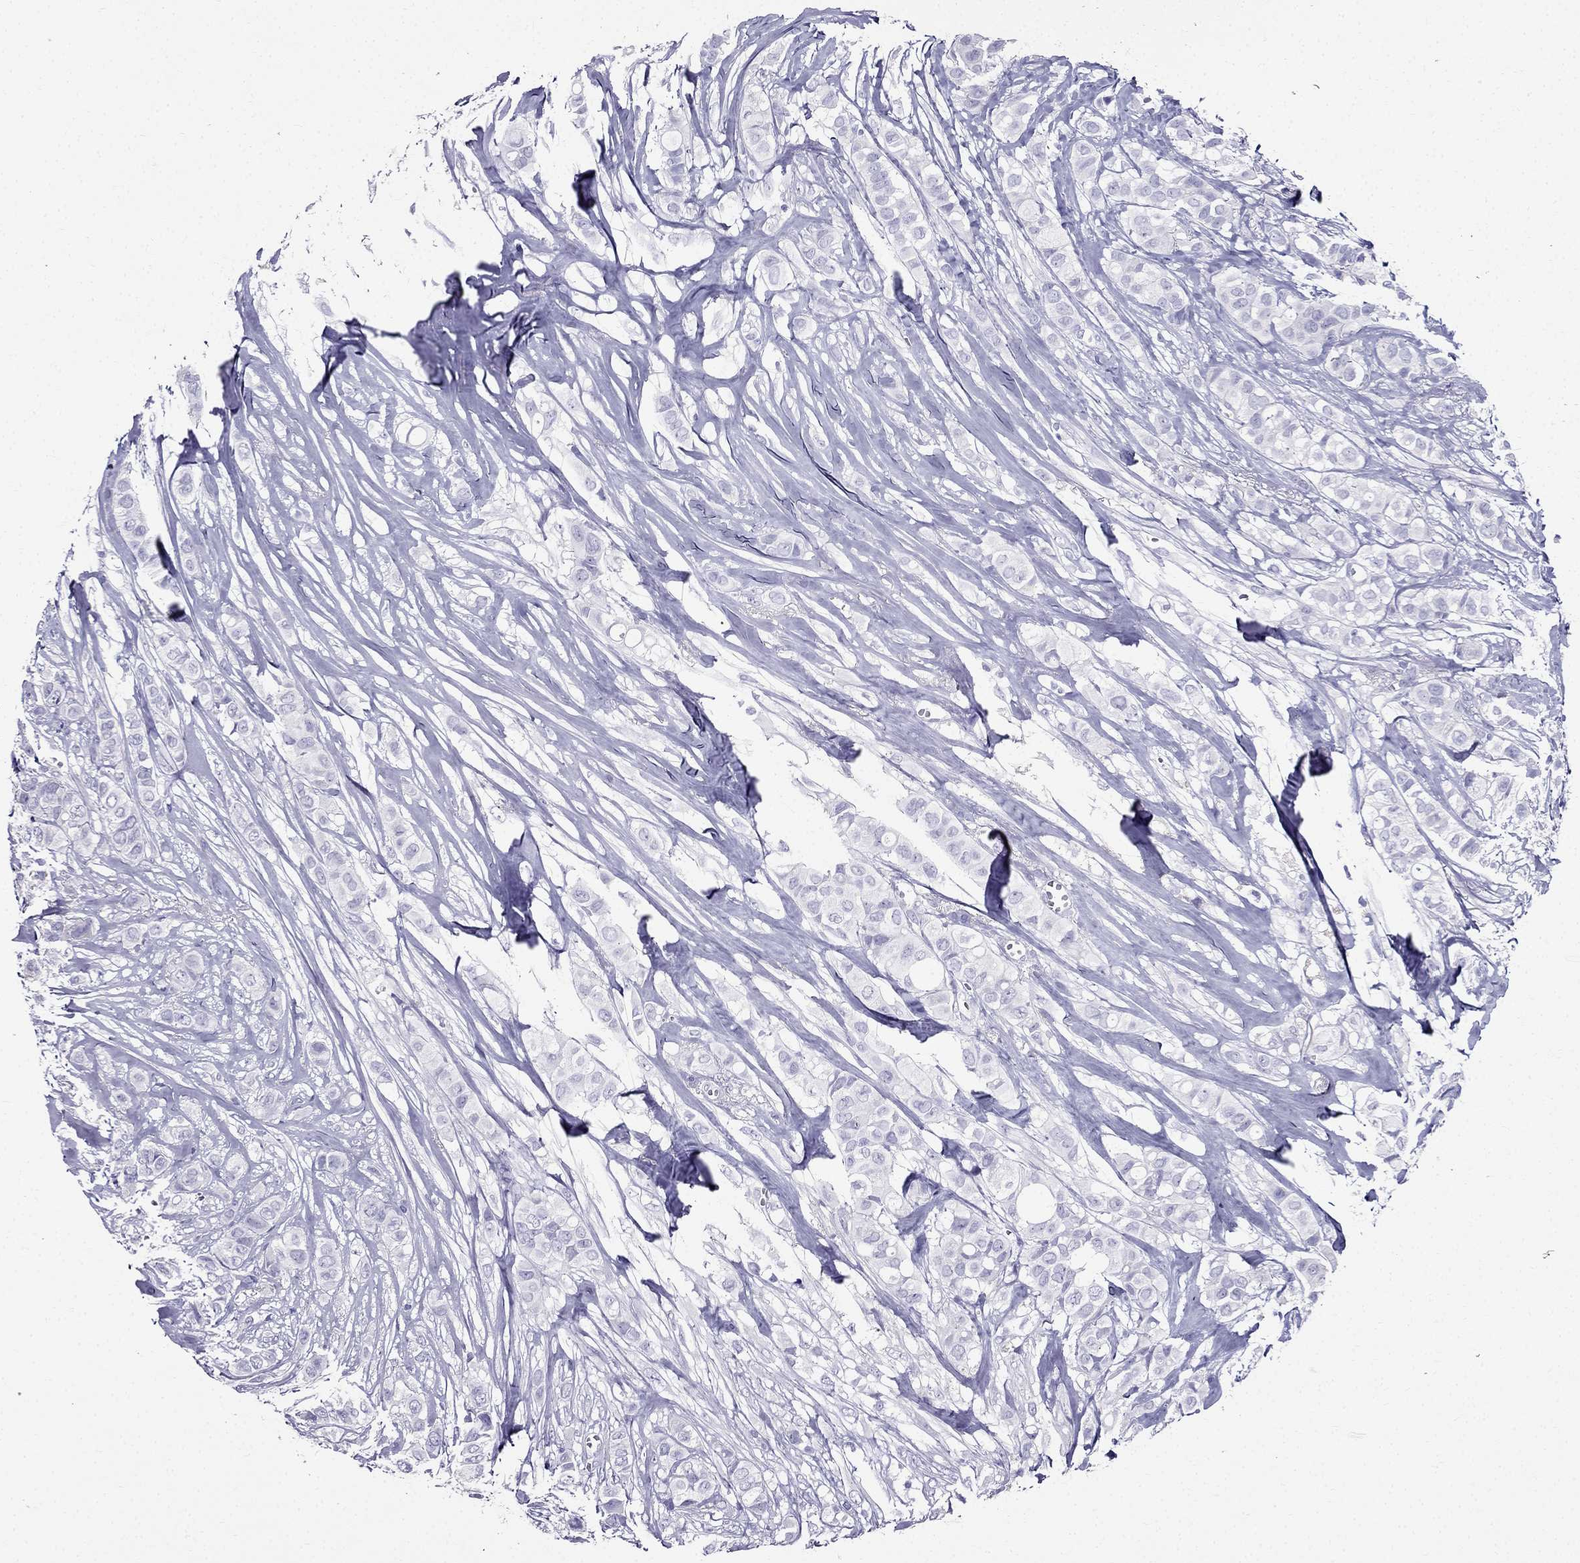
{"staining": {"intensity": "negative", "quantity": "none", "location": "none"}, "tissue": "breast cancer", "cell_type": "Tumor cells", "image_type": "cancer", "snomed": [{"axis": "morphology", "description": "Duct carcinoma"}, {"axis": "topography", "description": "Breast"}], "caption": "Tumor cells are negative for brown protein staining in breast cancer.", "gene": "ZNF541", "patient": {"sex": "female", "age": 85}}